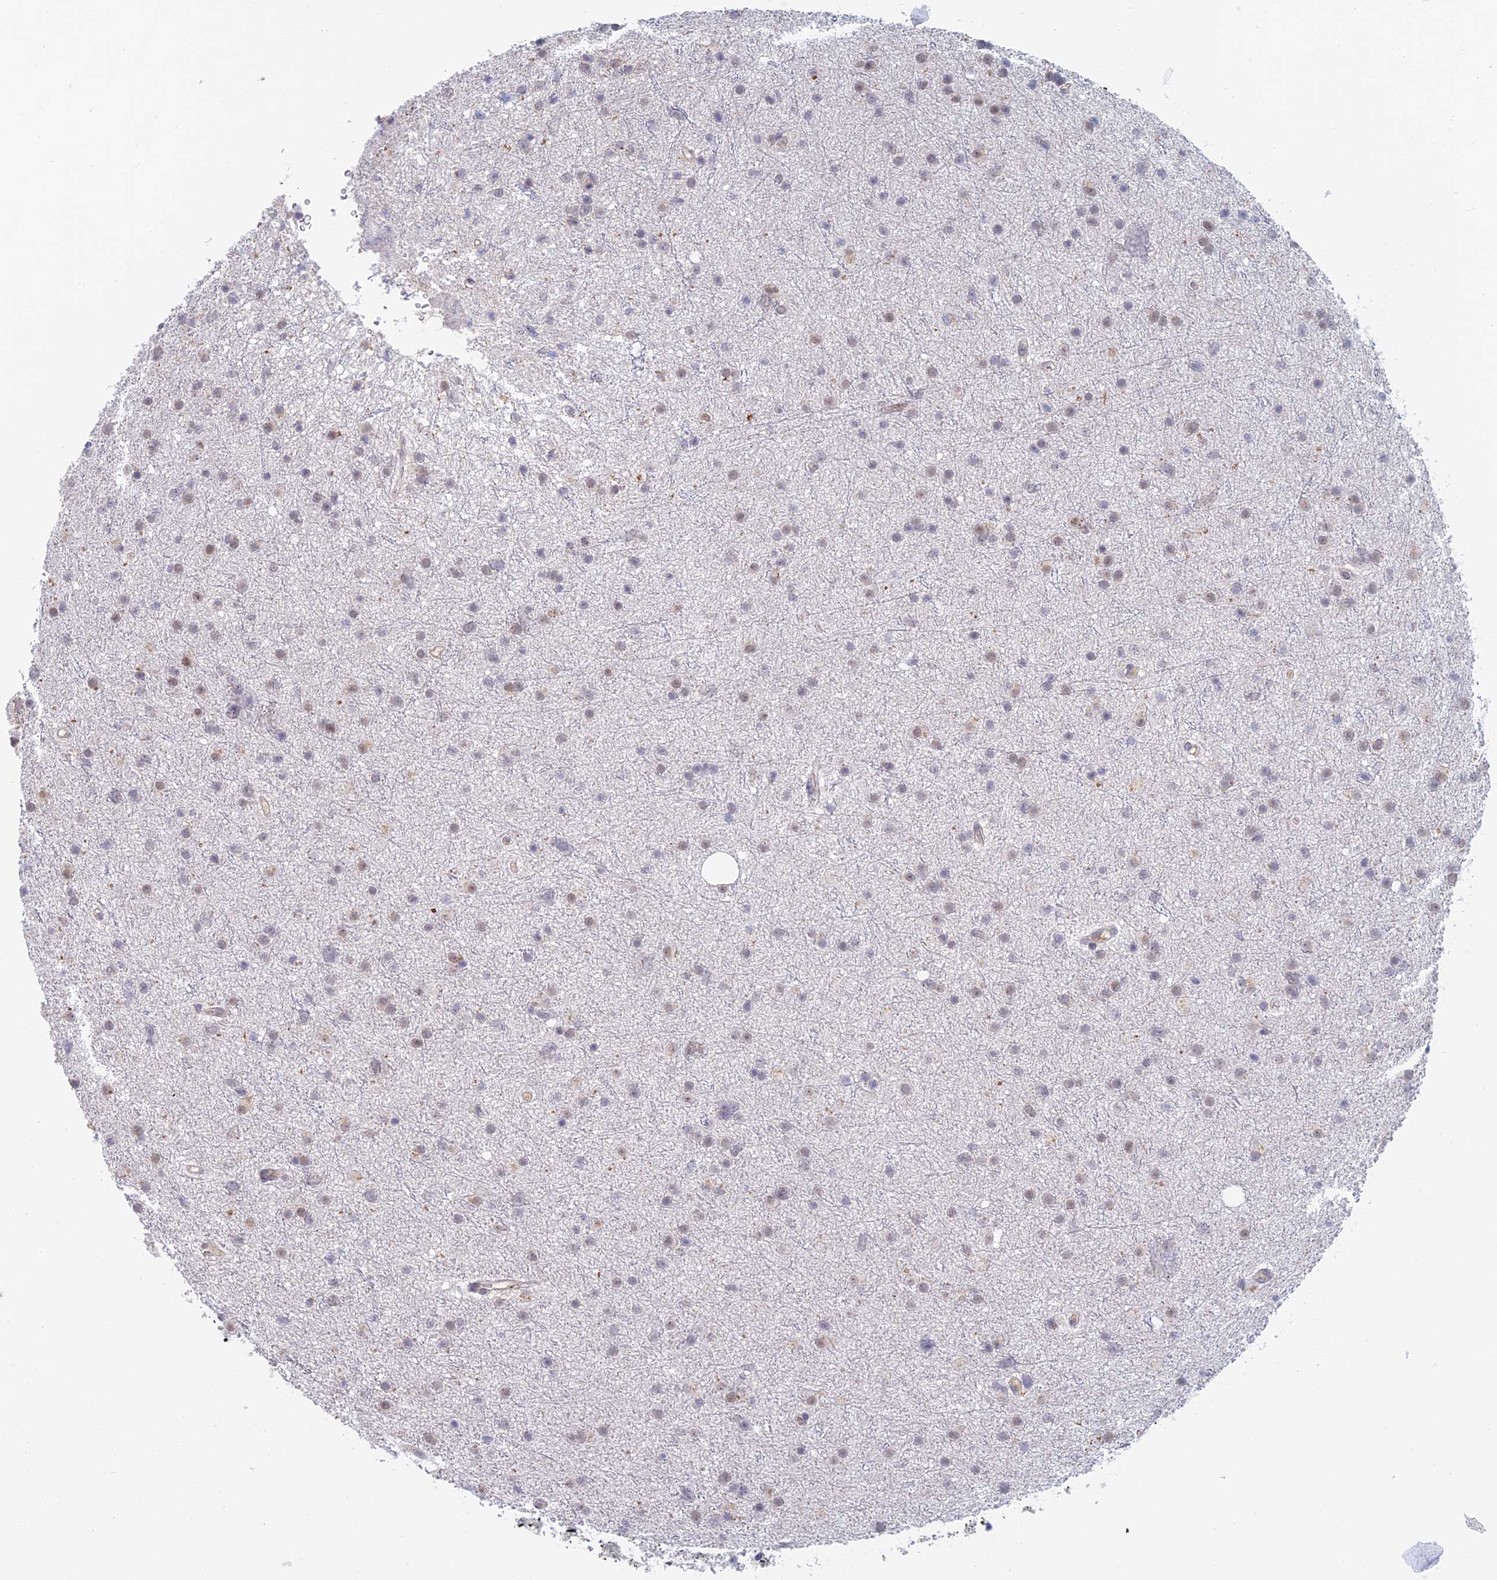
{"staining": {"intensity": "weak", "quantity": "25%-75%", "location": "nuclear"}, "tissue": "glioma", "cell_type": "Tumor cells", "image_type": "cancer", "snomed": [{"axis": "morphology", "description": "Glioma, malignant, Low grade"}, {"axis": "topography", "description": "Cerebral cortex"}], "caption": "Protein staining demonstrates weak nuclear staining in approximately 25%-75% of tumor cells in glioma.", "gene": "ZUP1", "patient": {"sex": "female", "age": 39}}